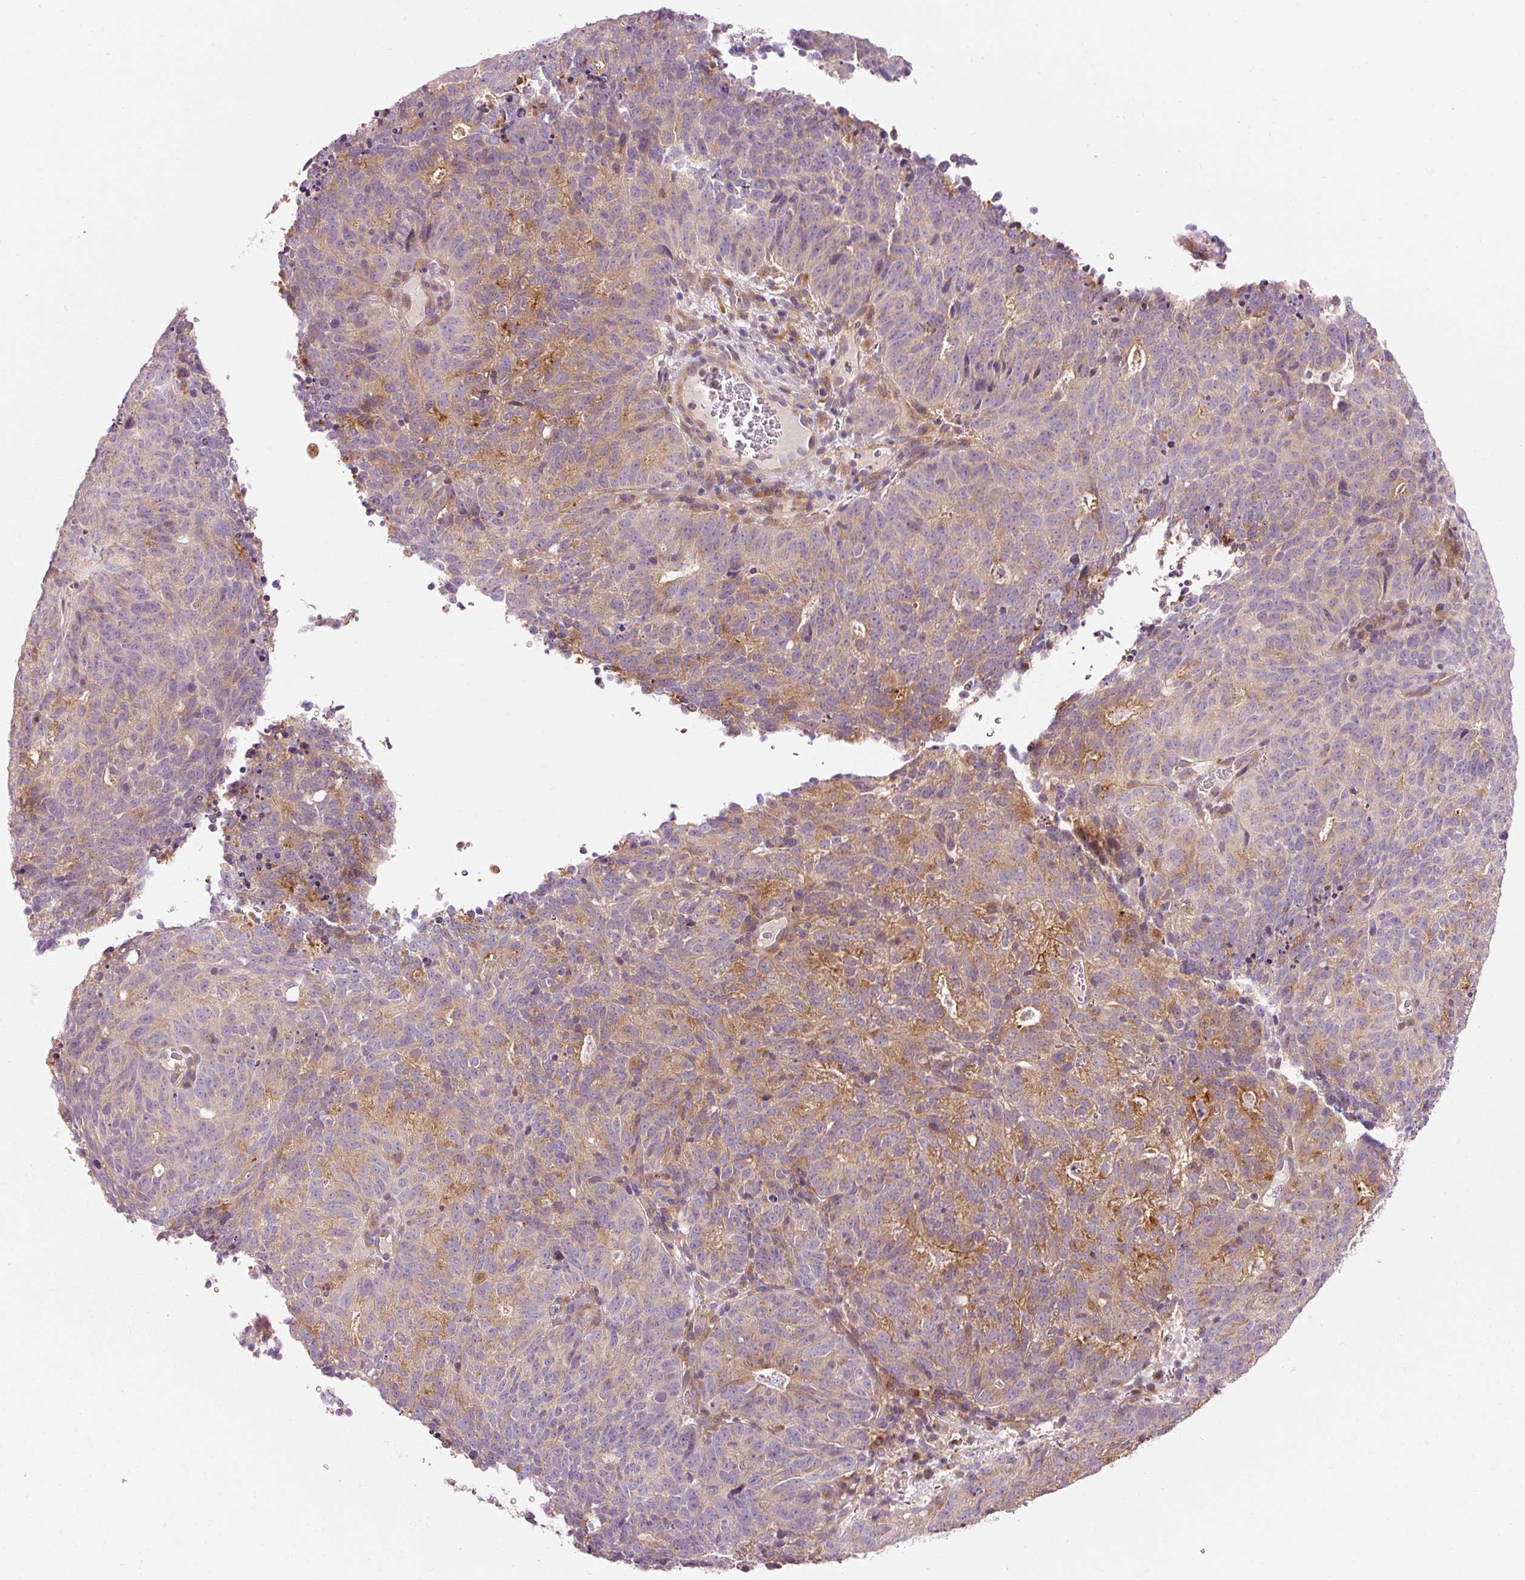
{"staining": {"intensity": "moderate", "quantity": "25%-75%", "location": "cytoplasmic/membranous"}, "tissue": "cervical cancer", "cell_type": "Tumor cells", "image_type": "cancer", "snomed": [{"axis": "morphology", "description": "Adenocarcinoma, NOS"}, {"axis": "topography", "description": "Cervix"}], "caption": "Human cervical cancer (adenocarcinoma) stained for a protein (brown) shows moderate cytoplasmic/membranous positive staining in about 25%-75% of tumor cells.", "gene": "NAPA", "patient": {"sex": "female", "age": 38}}